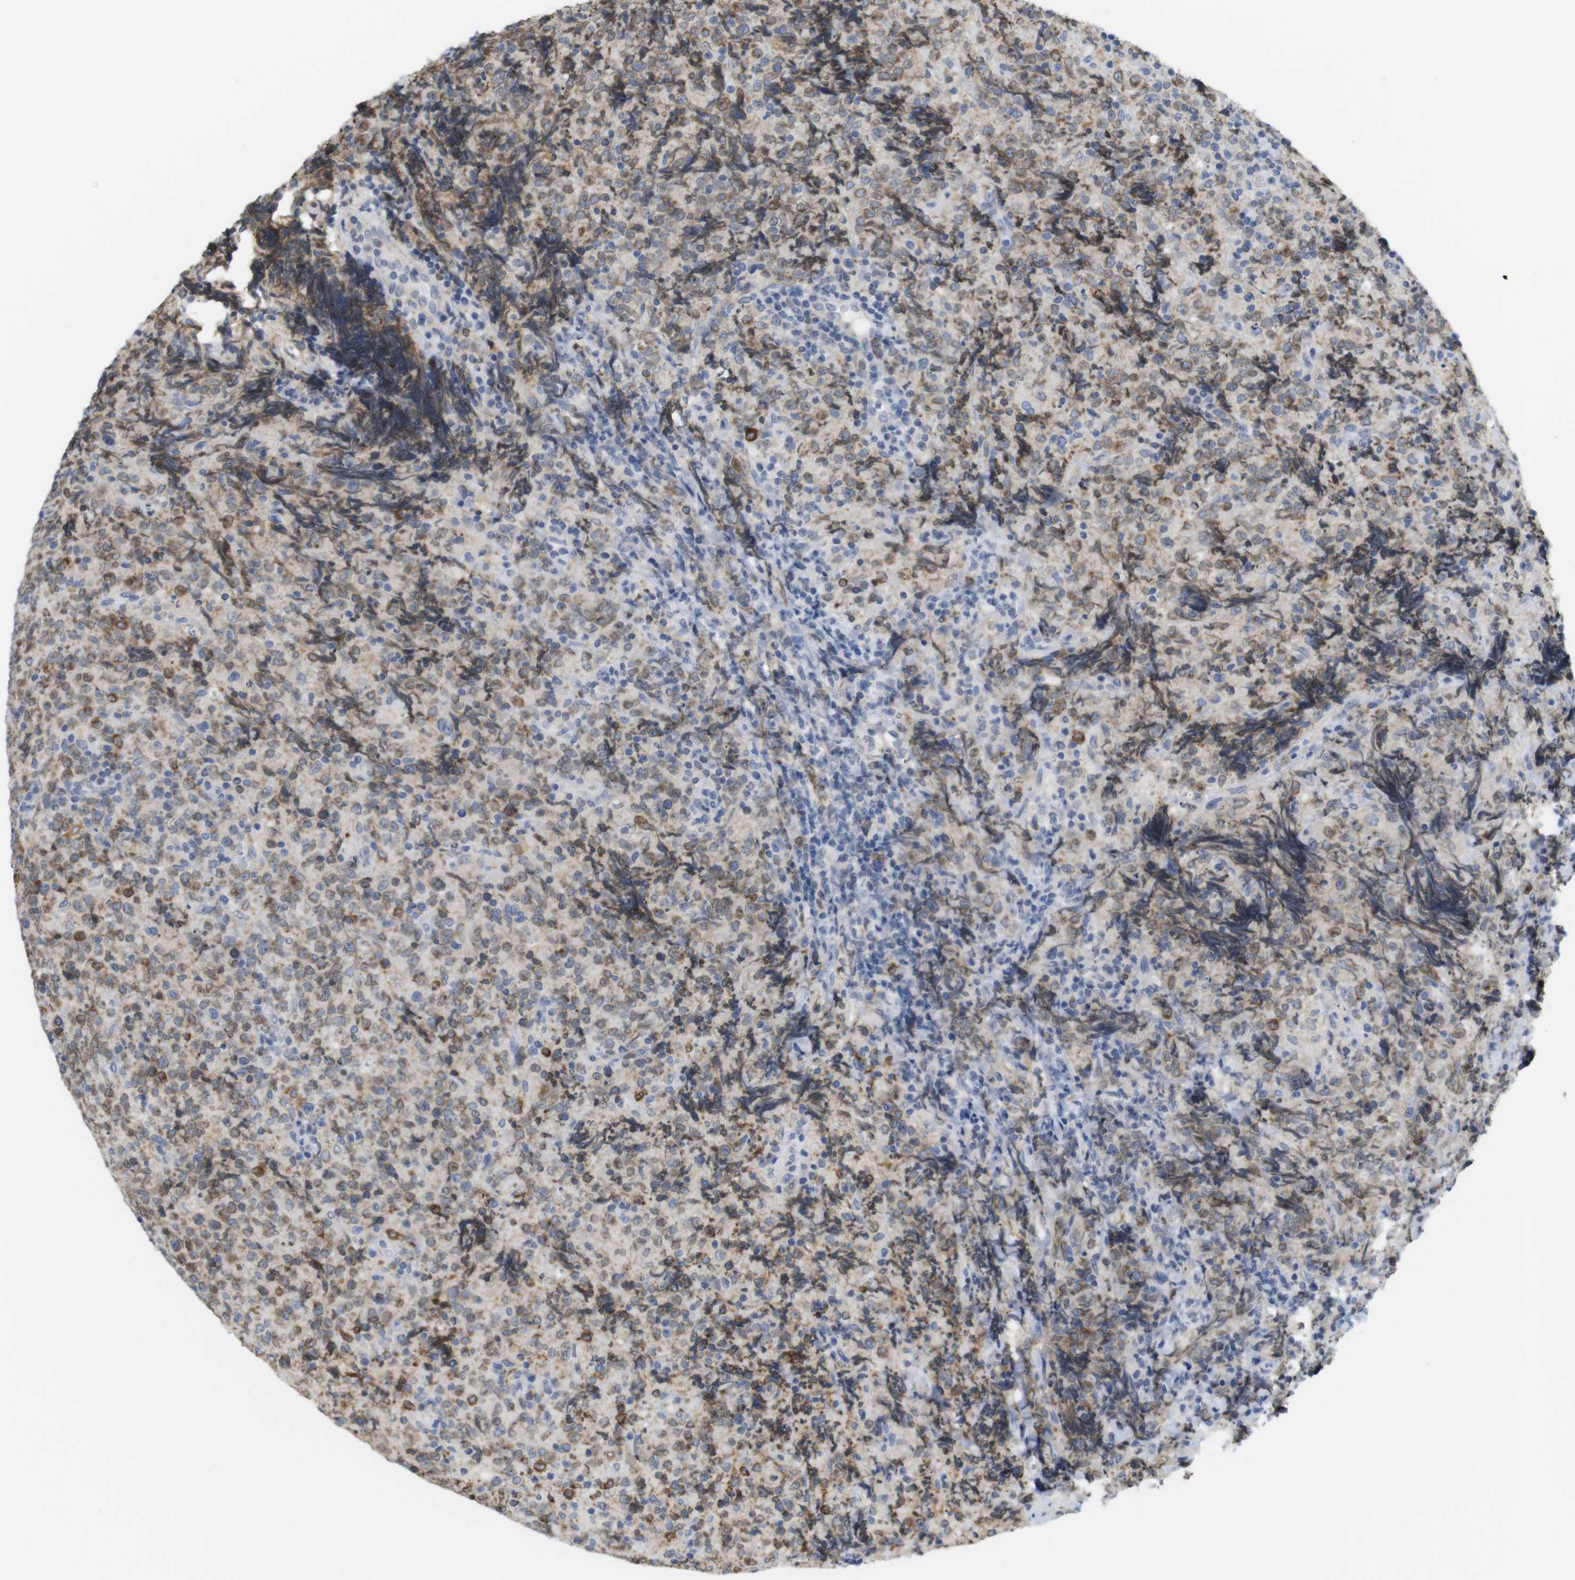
{"staining": {"intensity": "moderate", "quantity": ">75%", "location": "cytoplasmic/membranous"}, "tissue": "lymphoma", "cell_type": "Tumor cells", "image_type": "cancer", "snomed": [{"axis": "morphology", "description": "Malignant lymphoma, non-Hodgkin's type, High grade"}, {"axis": "topography", "description": "Tonsil"}], "caption": "There is medium levels of moderate cytoplasmic/membranous staining in tumor cells of malignant lymphoma, non-Hodgkin's type (high-grade), as demonstrated by immunohistochemical staining (brown color).", "gene": "ITPR1", "patient": {"sex": "female", "age": 36}}